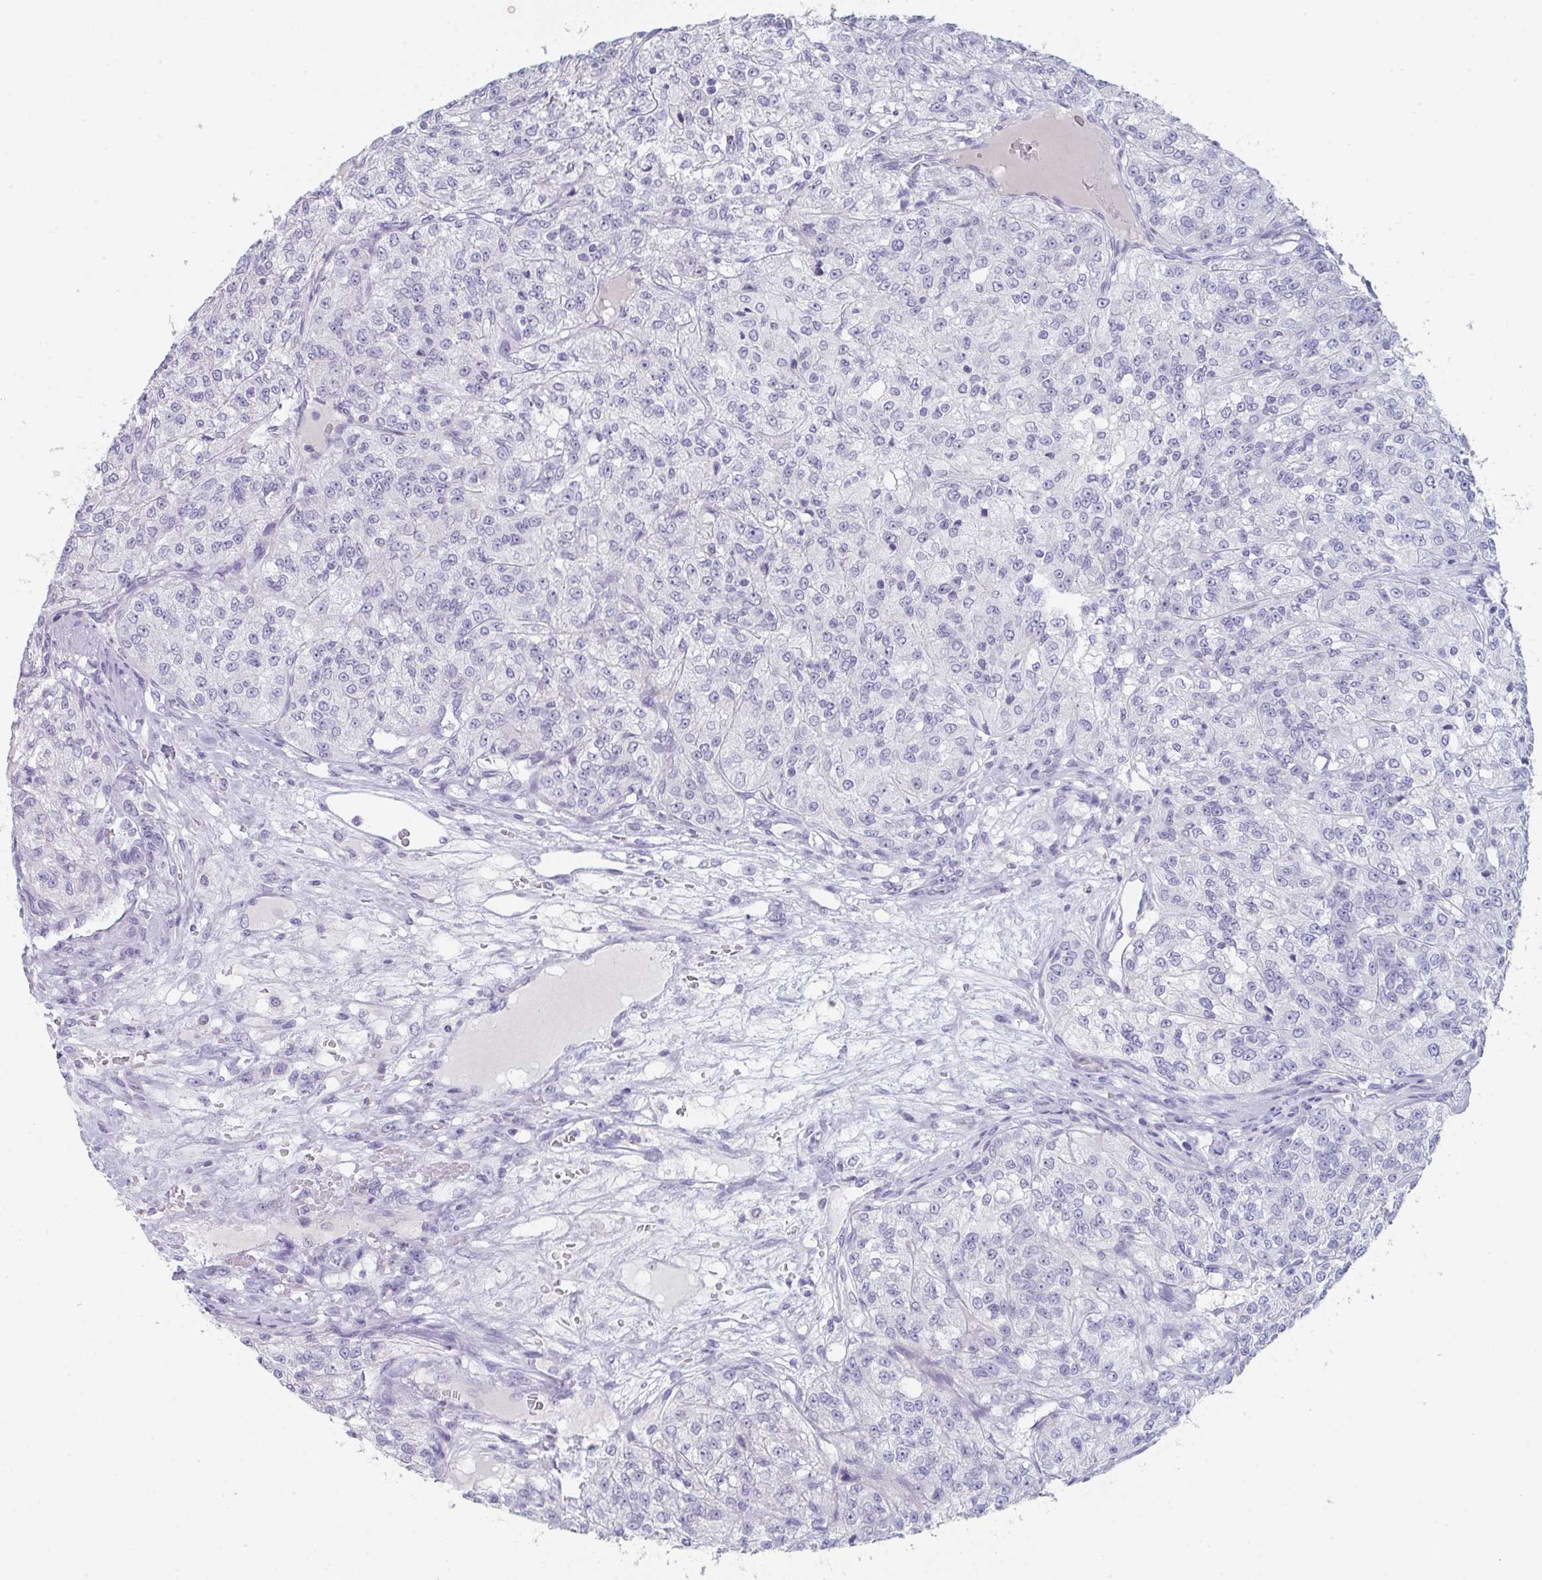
{"staining": {"intensity": "negative", "quantity": "none", "location": "none"}, "tissue": "renal cancer", "cell_type": "Tumor cells", "image_type": "cancer", "snomed": [{"axis": "morphology", "description": "Adenocarcinoma, NOS"}, {"axis": "topography", "description": "Kidney"}], "caption": "Micrograph shows no significant protein expression in tumor cells of renal adenocarcinoma.", "gene": "RUBCN", "patient": {"sex": "female", "age": 63}}